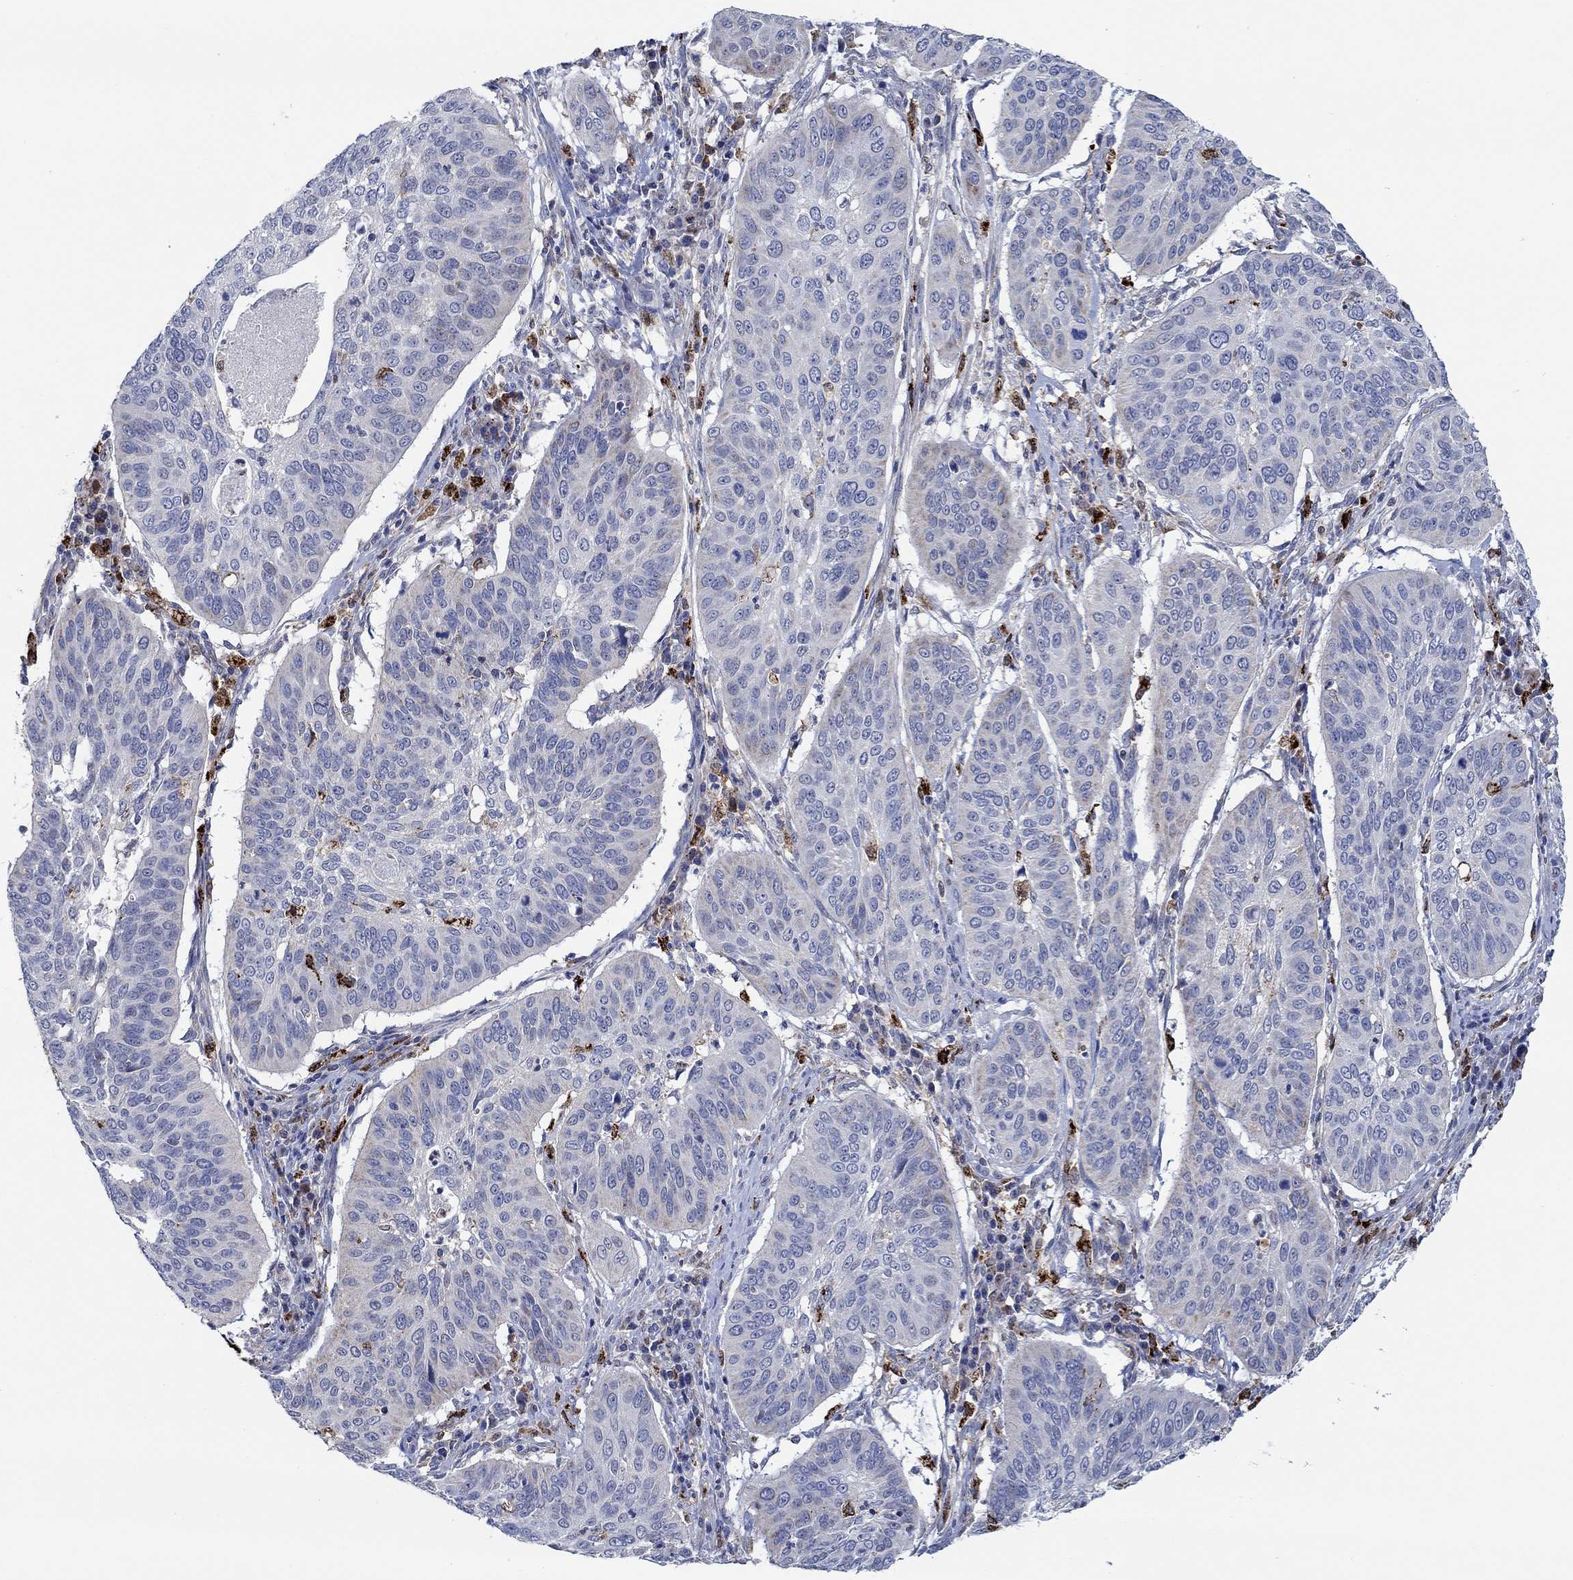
{"staining": {"intensity": "negative", "quantity": "none", "location": "none"}, "tissue": "cervical cancer", "cell_type": "Tumor cells", "image_type": "cancer", "snomed": [{"axis": "morphology", "description": "Normal tissue, NOS"}, {"axis": "morphology", "description": "Squamous cell carcinoma, NOS"}, {"axis": "topography", "description": "Cervix"}], "caption": "DAB immunohistochemical staining of human cervical squamous cell carcinoma displays no significant staining in tumor cells. (DAB (3,3'-diaminobenzidine) IHC visualized using brightfield microscopy, high magnification).", "gene": "MPP1", "patient": {"sex": "female", "age": 39}}